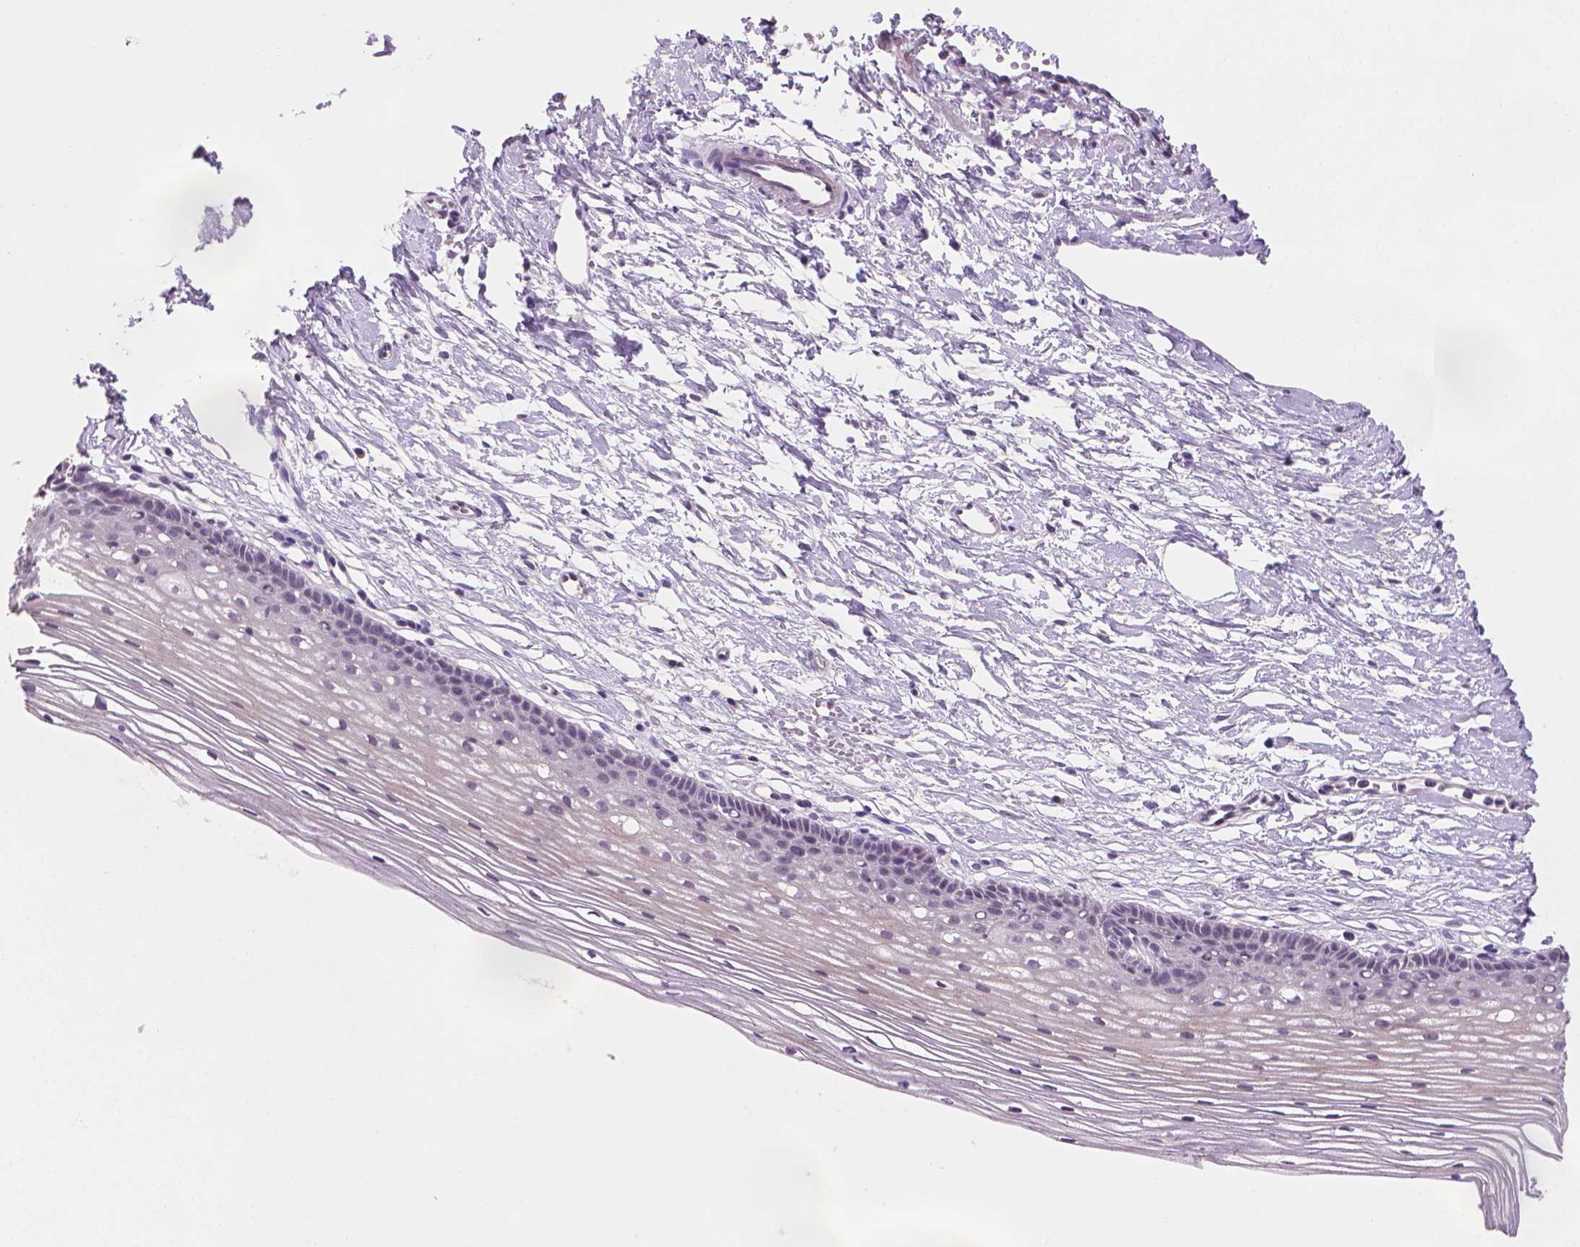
{"staining": {"intensity": "negative", "quantity": "none", "location": "none"}, "tissue": "cervix", "cell_type": "Glandular cells", "image_type": "normal", "snomed": [{"axis": "morphology", "description": "Normal tissue, NOS"}, {"axis": "topography", "description": "Cervix"}], "caption": "An immunohistochemistry photomicrograph of unremarkable cervix is shown. There is no staining in glandular cells of cervix. (DAB (3,3'-diaminobenzidine) immunohistochemistry with hematoxylin counter stain).", "gene": "CLXN", "patient": {"sex": "female", "age": 40}}